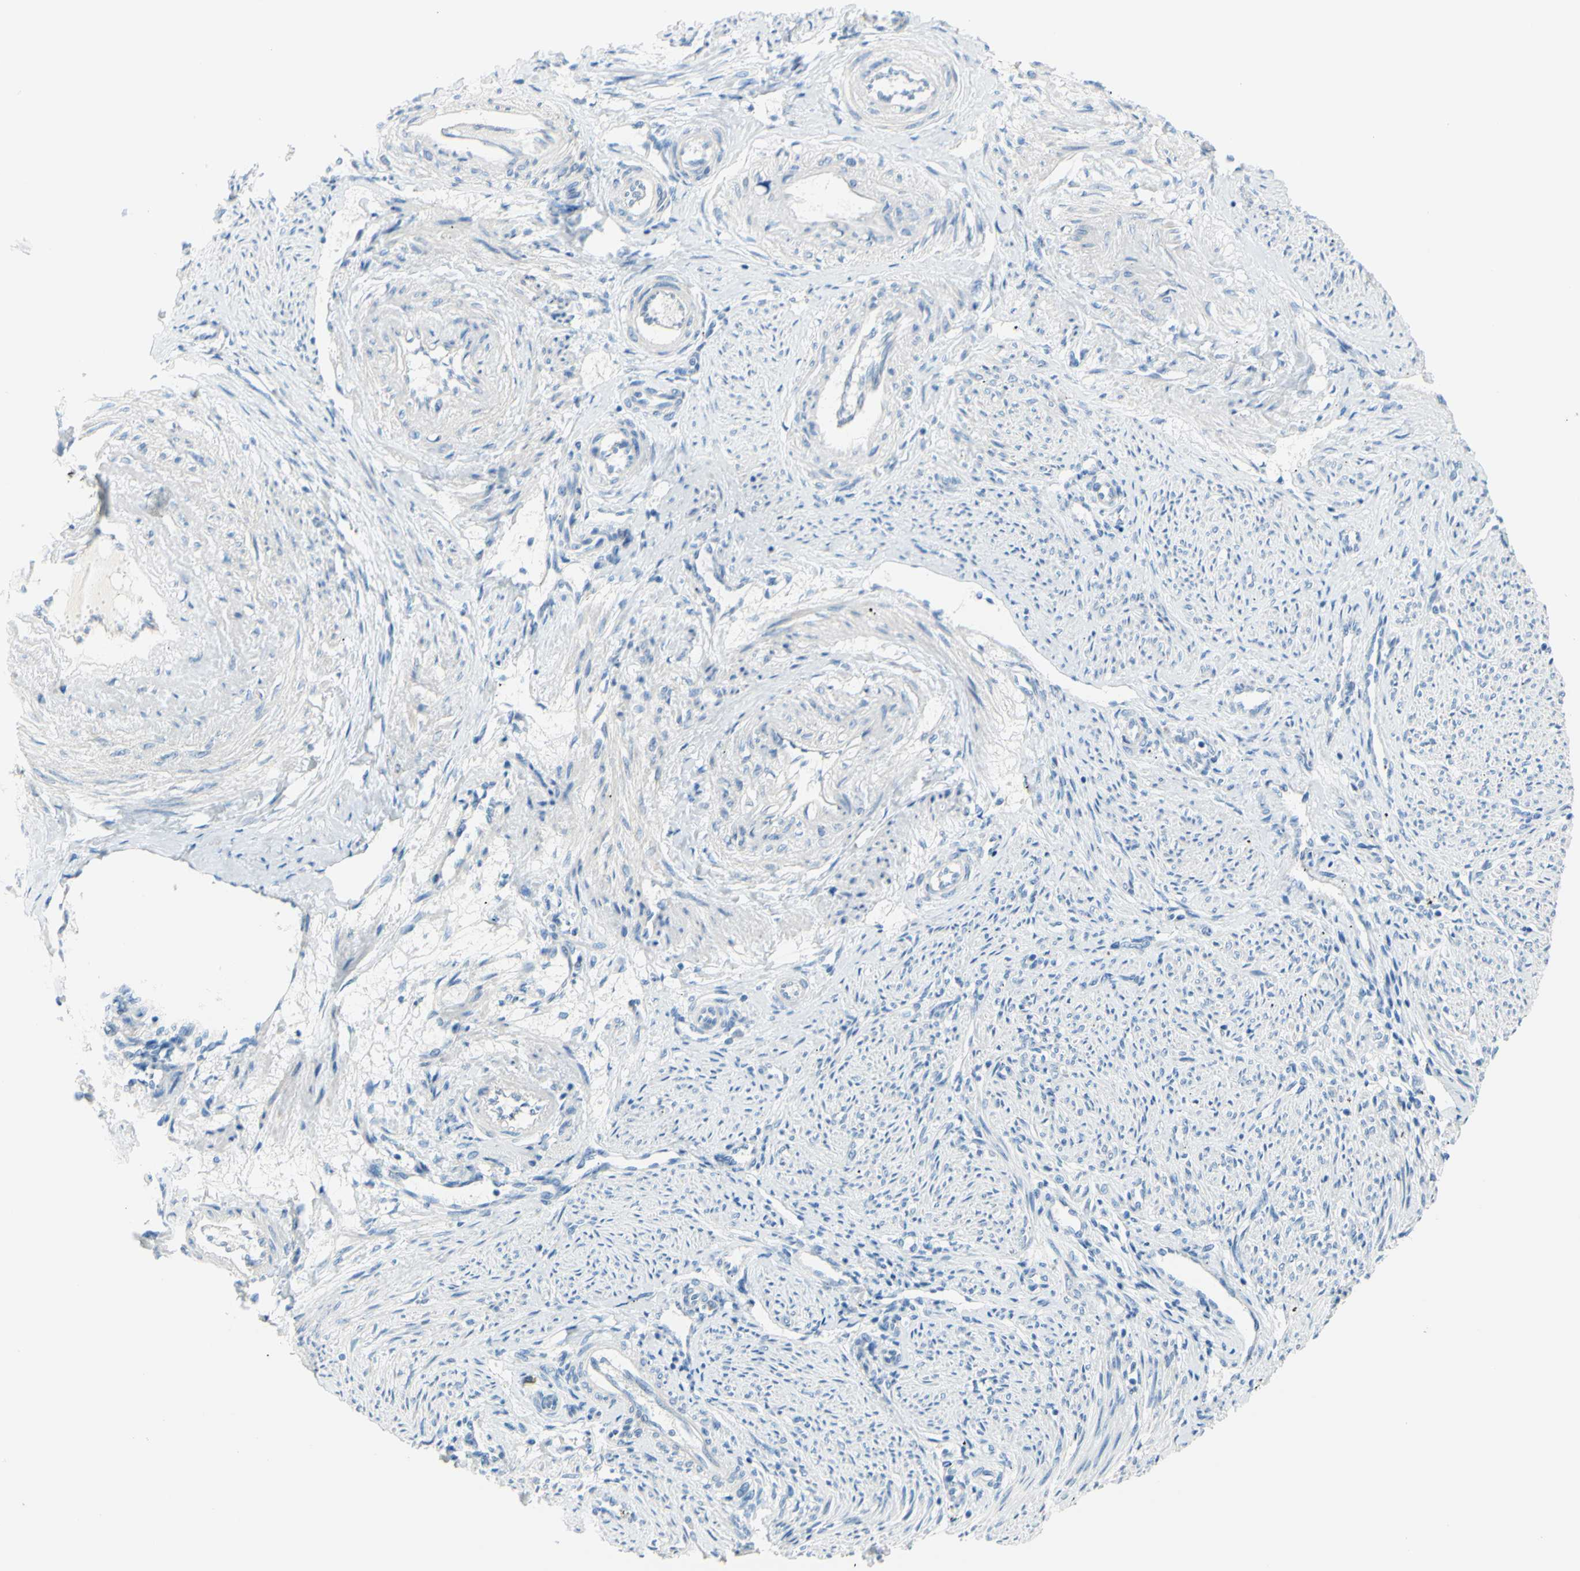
{"staining": {"intensity": "negative", "quantity": "none", "location": "none"}, "tissue": "endometrium", "cell_type": "Cells in endometrial stroma", "image_type": "normal", "snomed": [{"axis": "morphology", "description": "Normal tissue, NOS"}, {"axis": "topography", "description": "Endometrium"}], "caption": "Cells in endometrial stroma are negative for protein expression in unremarkable human endometrium. (DAB IHC visualized using brightfield microscopy, high magnification).", "gene": "SLC1A2", "patient": {"sex": "female", "age": 42}}